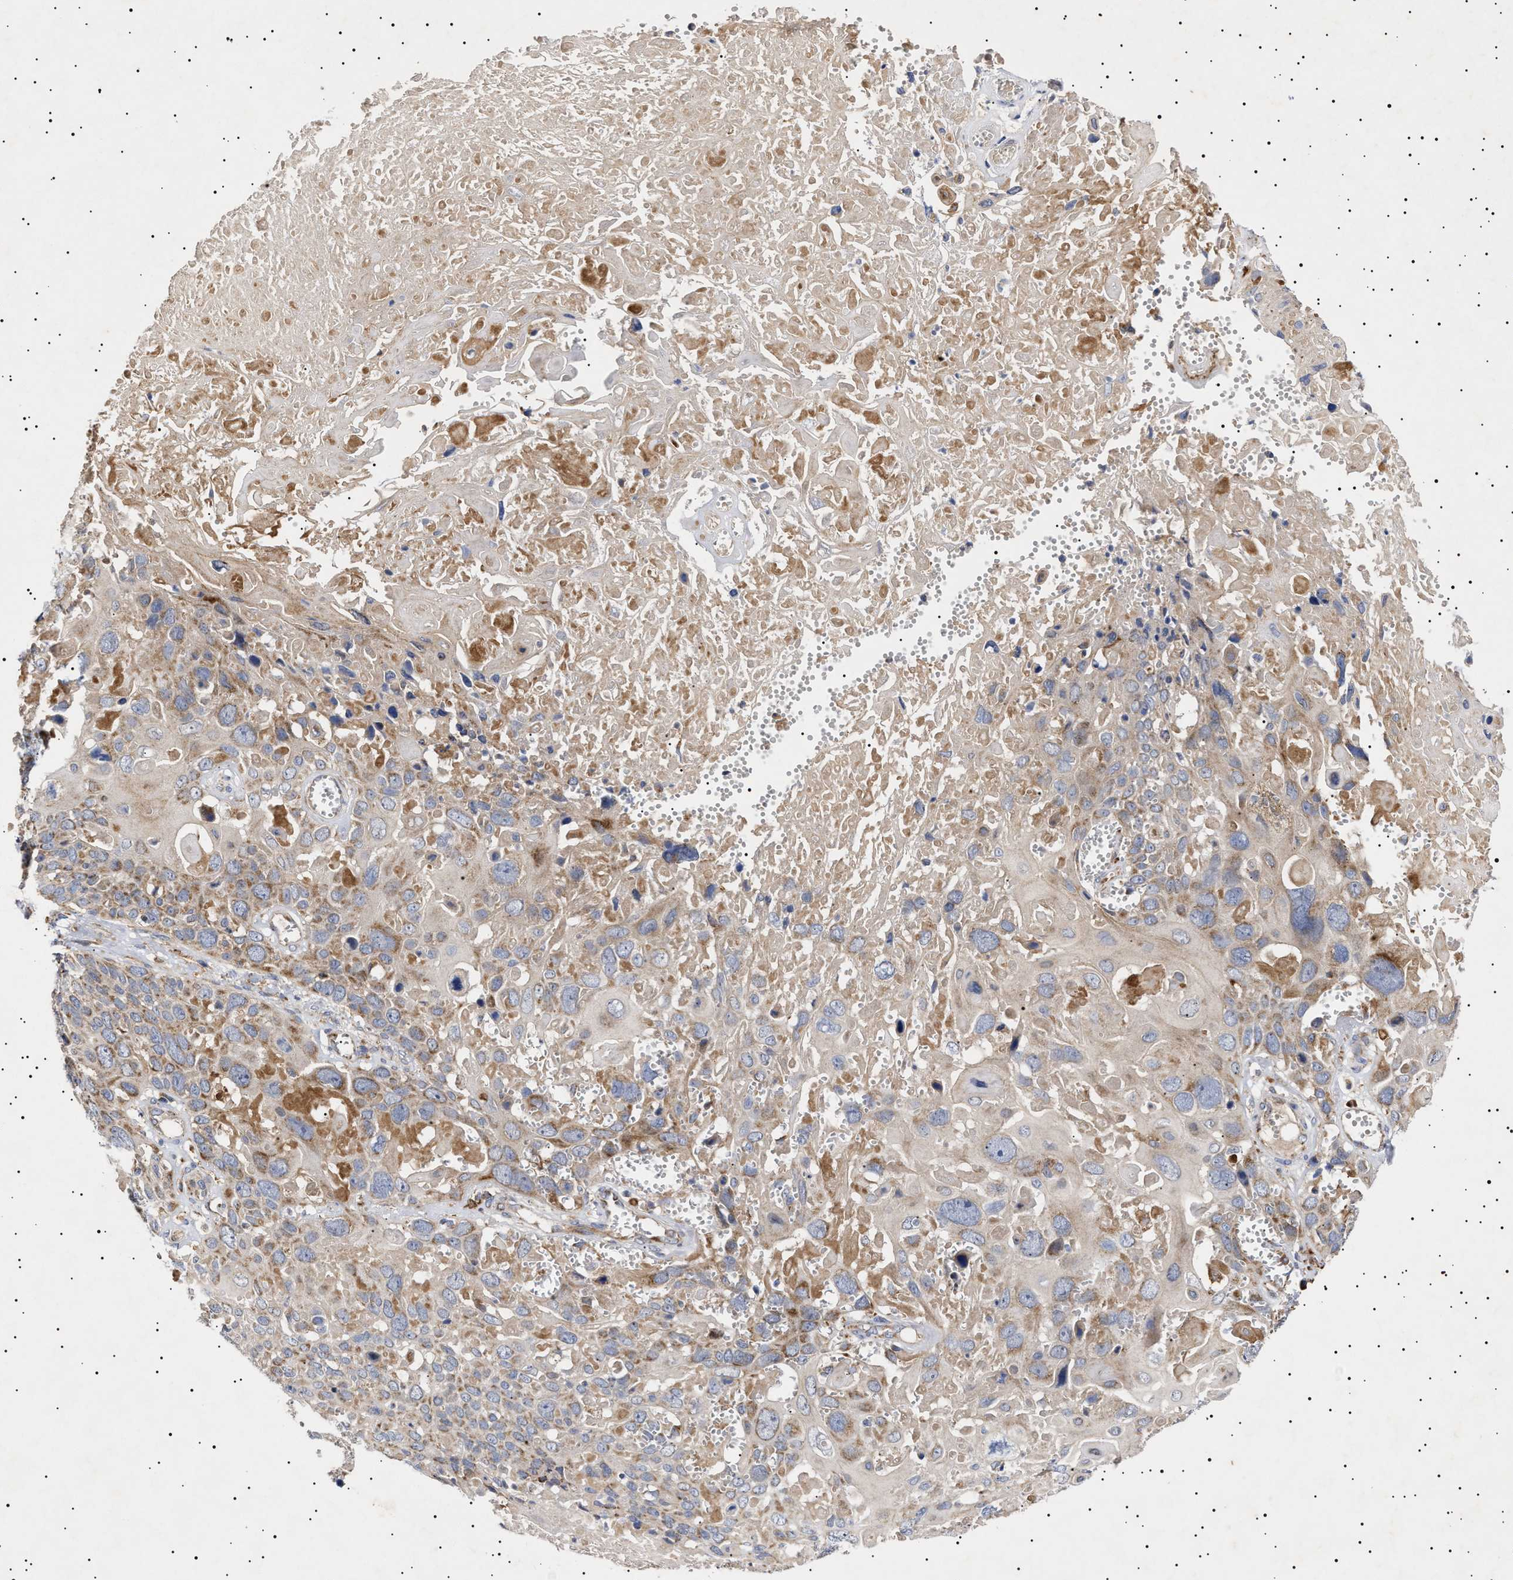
{"staining": {"intensity": "moderate", "quantity": "<25%", "location": "cytoplasmic/membranous"}, "tissue": "cervical cancer", "cell_type": "Tumor cells", "image_type": "cancer", "snomed": [{"axis": "morphology", "description": "Squamous cell carcinoma, NOS"}, {"axis": "topography", "description": "Cervix"}], "caption": "A brown stain labels moderate cytoplasmic/membranous positivity of a protein in human cervical cancer tumor cells.", "gene": "MRPL10", "patient": {"sex": "female", "age": 74}}